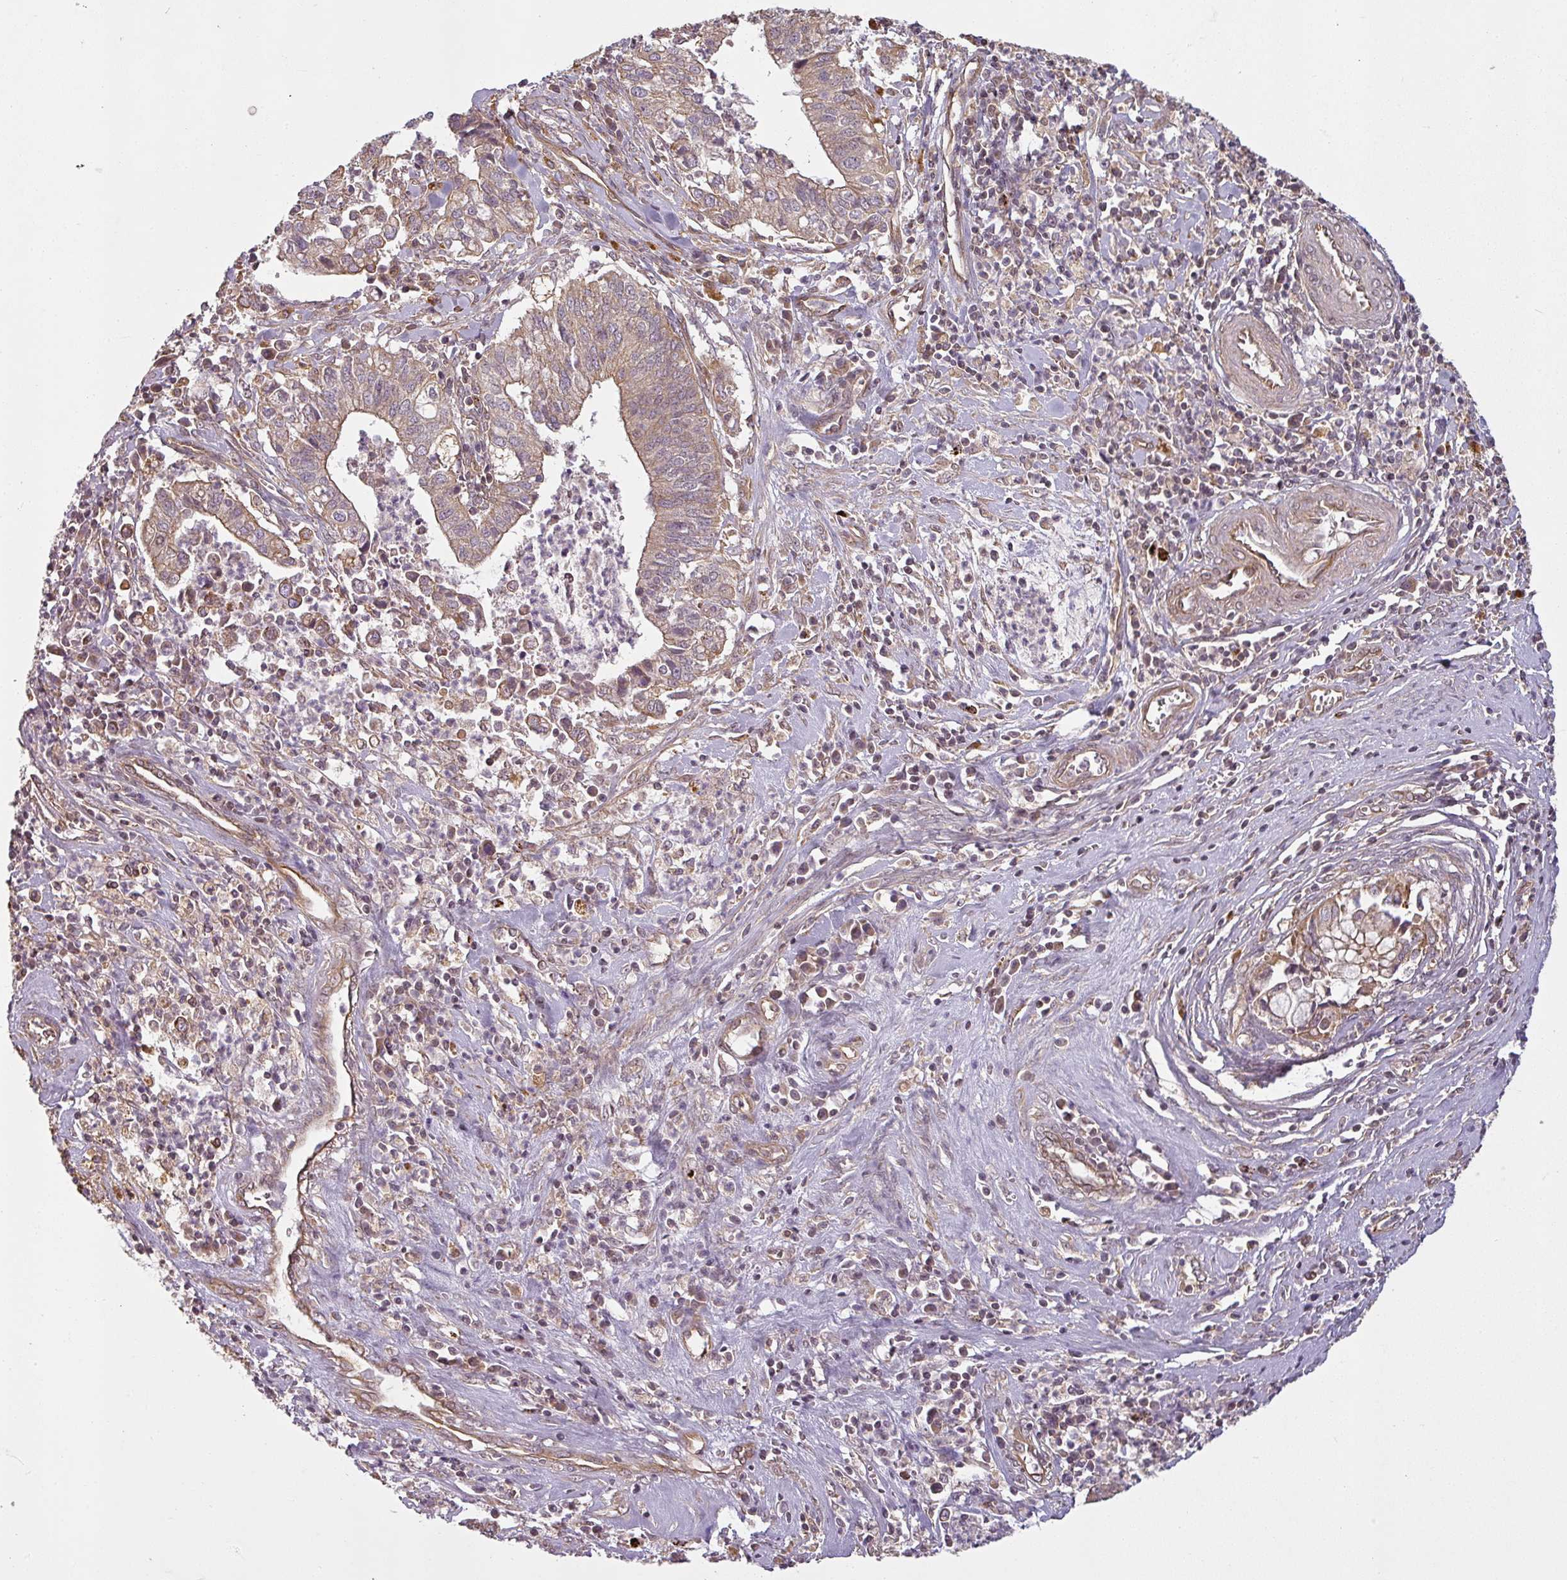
{"staining": {"intensity": "weak", "quantity": ">75%", "location": "cytoplasmic/membranous"}, "tissue": "cervical cancer", "cell_type": "Tumor cells", "image_type": "cancer", "snomed": [{"axis": "morphology", "description": "Adenocarcinoma, NOS"}, {"axis": "topography", "description": "Cervix"}], "caption": "Tumor cells display weak cytoplasmic/membranous expression in about >75% of cells in cervical adenocarcinoma.", "gene": "DIMT1", "patient": {"sex": "female", "age": 44}}